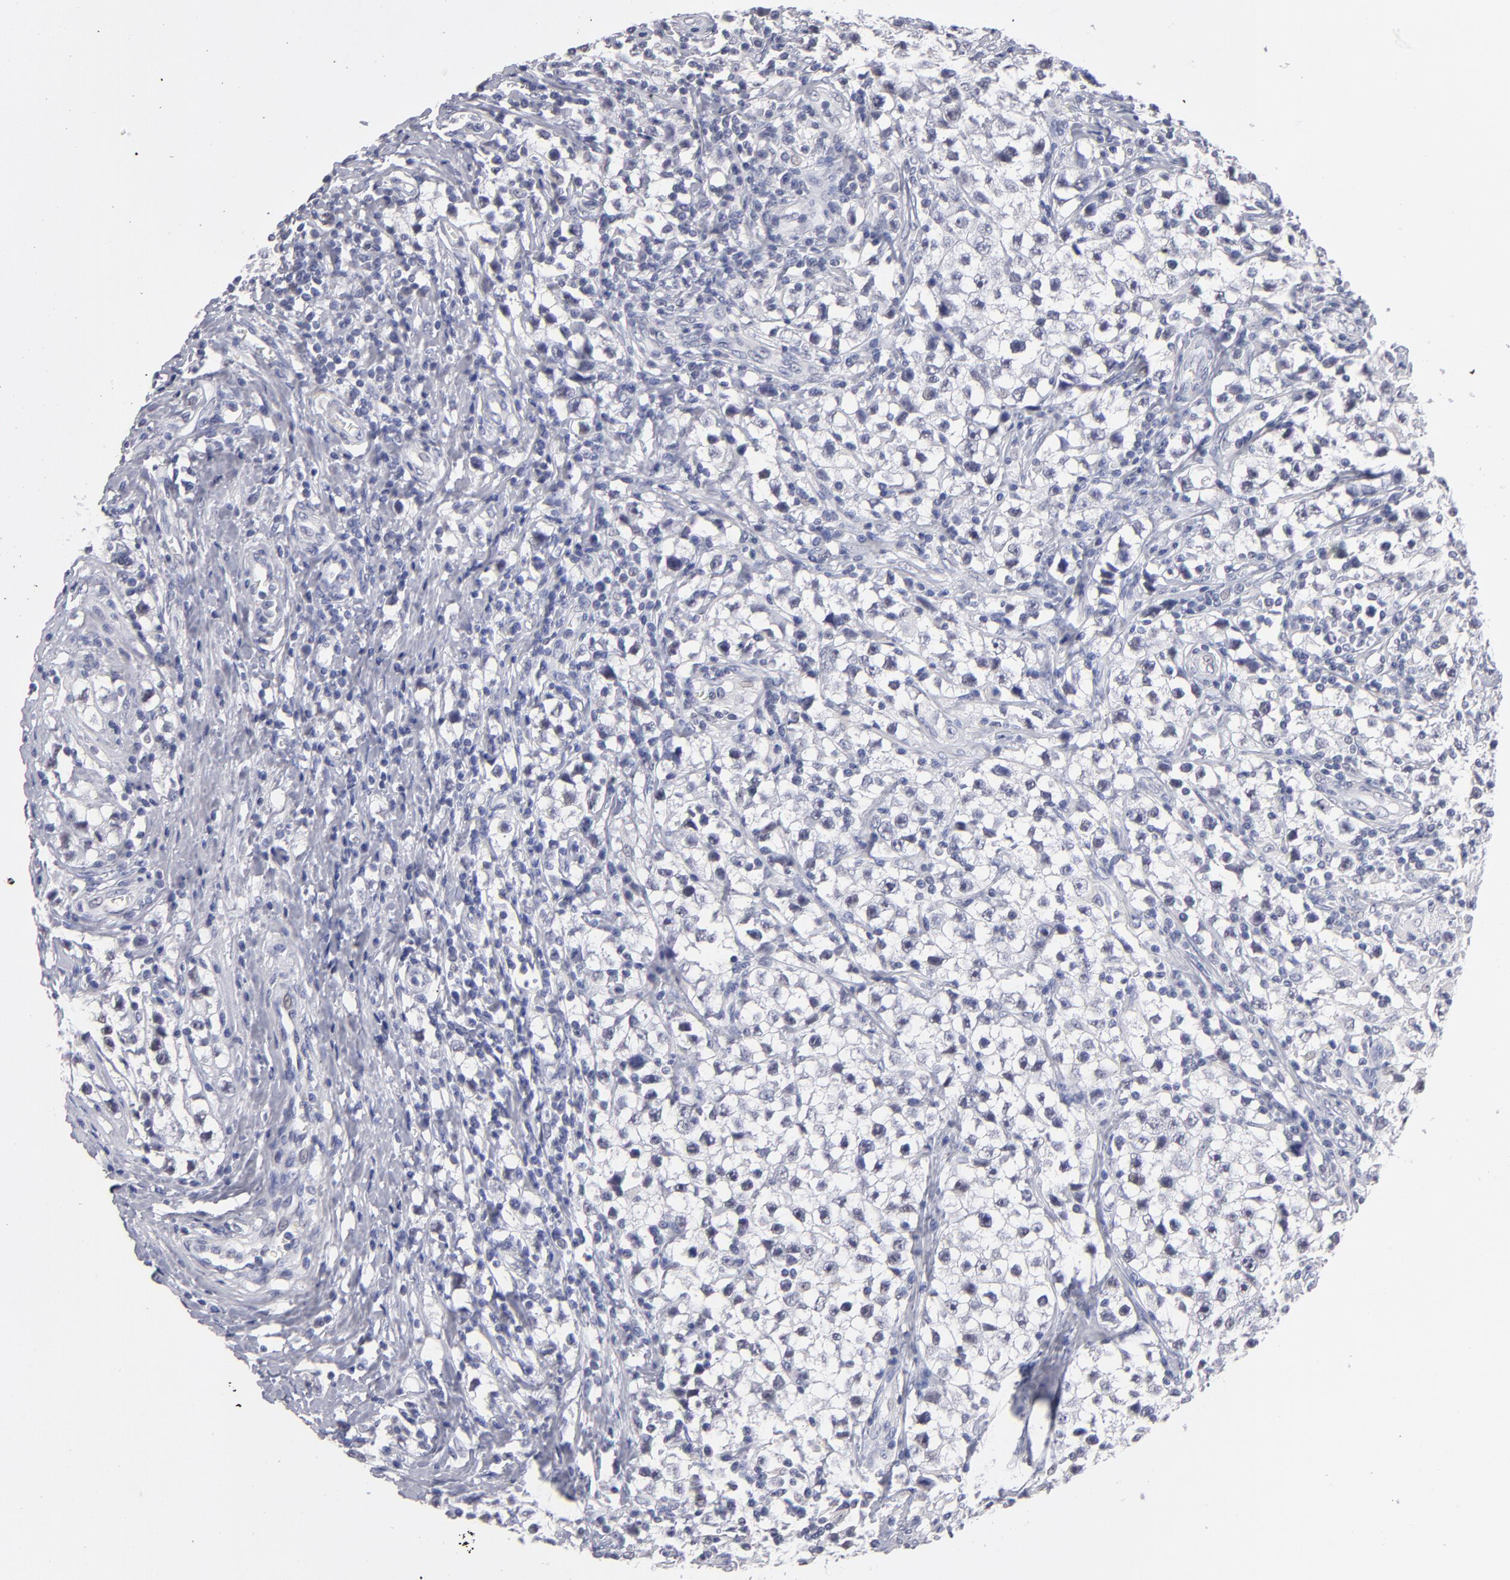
{"staining": {"intensity": "negative", "quantity": "none", "location": "none"}, "tissue": "testis cancer", "cell_type": "Tumor cells", "image_type": "cancer", "snomed": [{"axis": "morphology", "description": "Seminoma, NOS"}, {"axis": "topography", "description": "Testis"}], "caption": "The histopathology image demonstrates no staining of tumor cells in seminoma (testis).", "gene": "TEX11", "patient": {"sex": "male", "age": 35}}